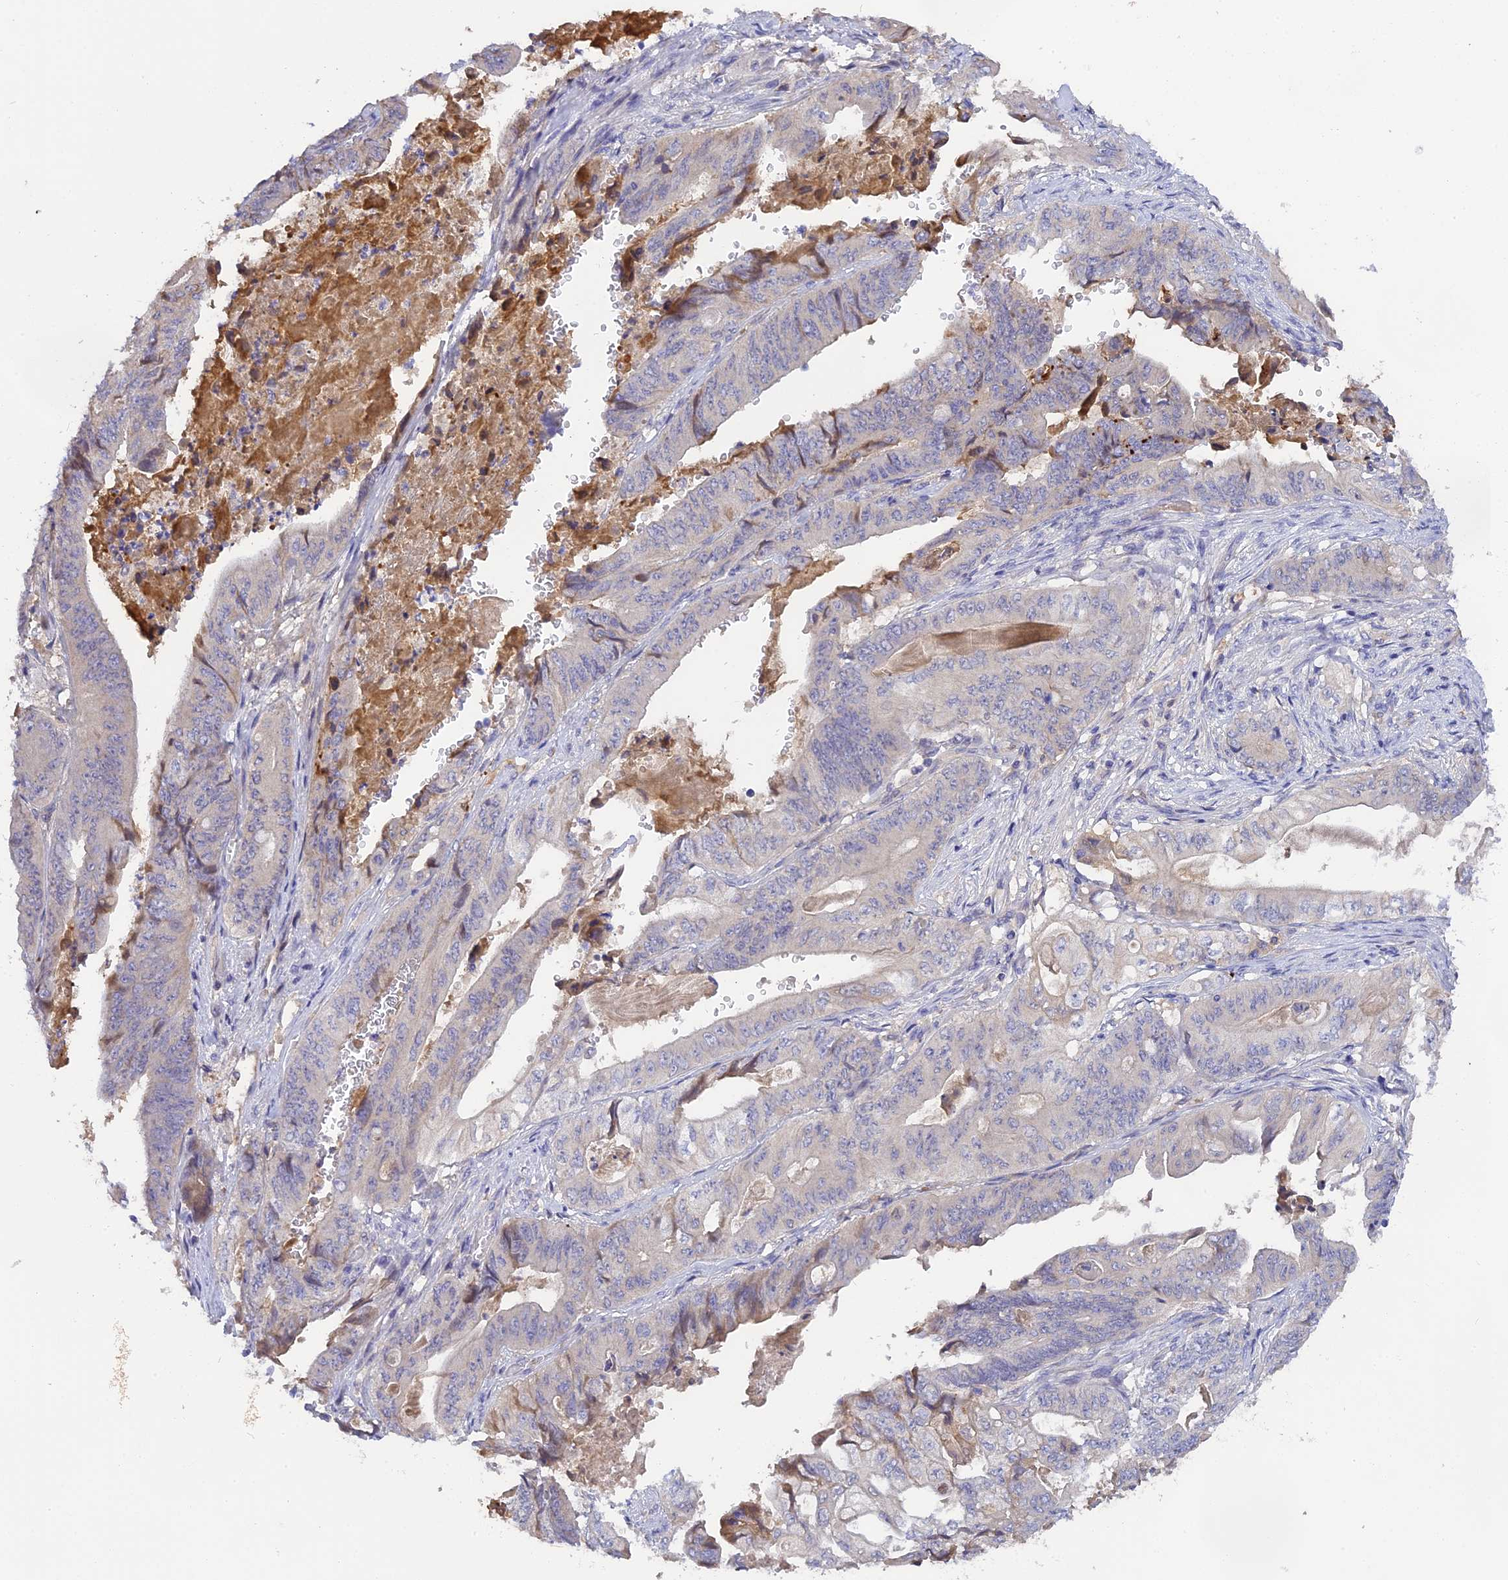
{"staining": {"intensity": "negative", "quantity": "none", "location": "none"}, "tissue": "stomach cancer", "cell_type": "Tumor cells", "image_type": "cancer", "snomed": [{"axis": "morphology", "description": "Adenocarcinoma, NOS"}, {"axis": "topography", "description": "Stomach"}], "caption": "IHC micrograph of neoplastic tissue: adenocarcinoma (stomach) stained with DAB displays no significant protein expression in tumor cells.", "gene": "PZP", "patient": {"sex": "female", "age": 73}}